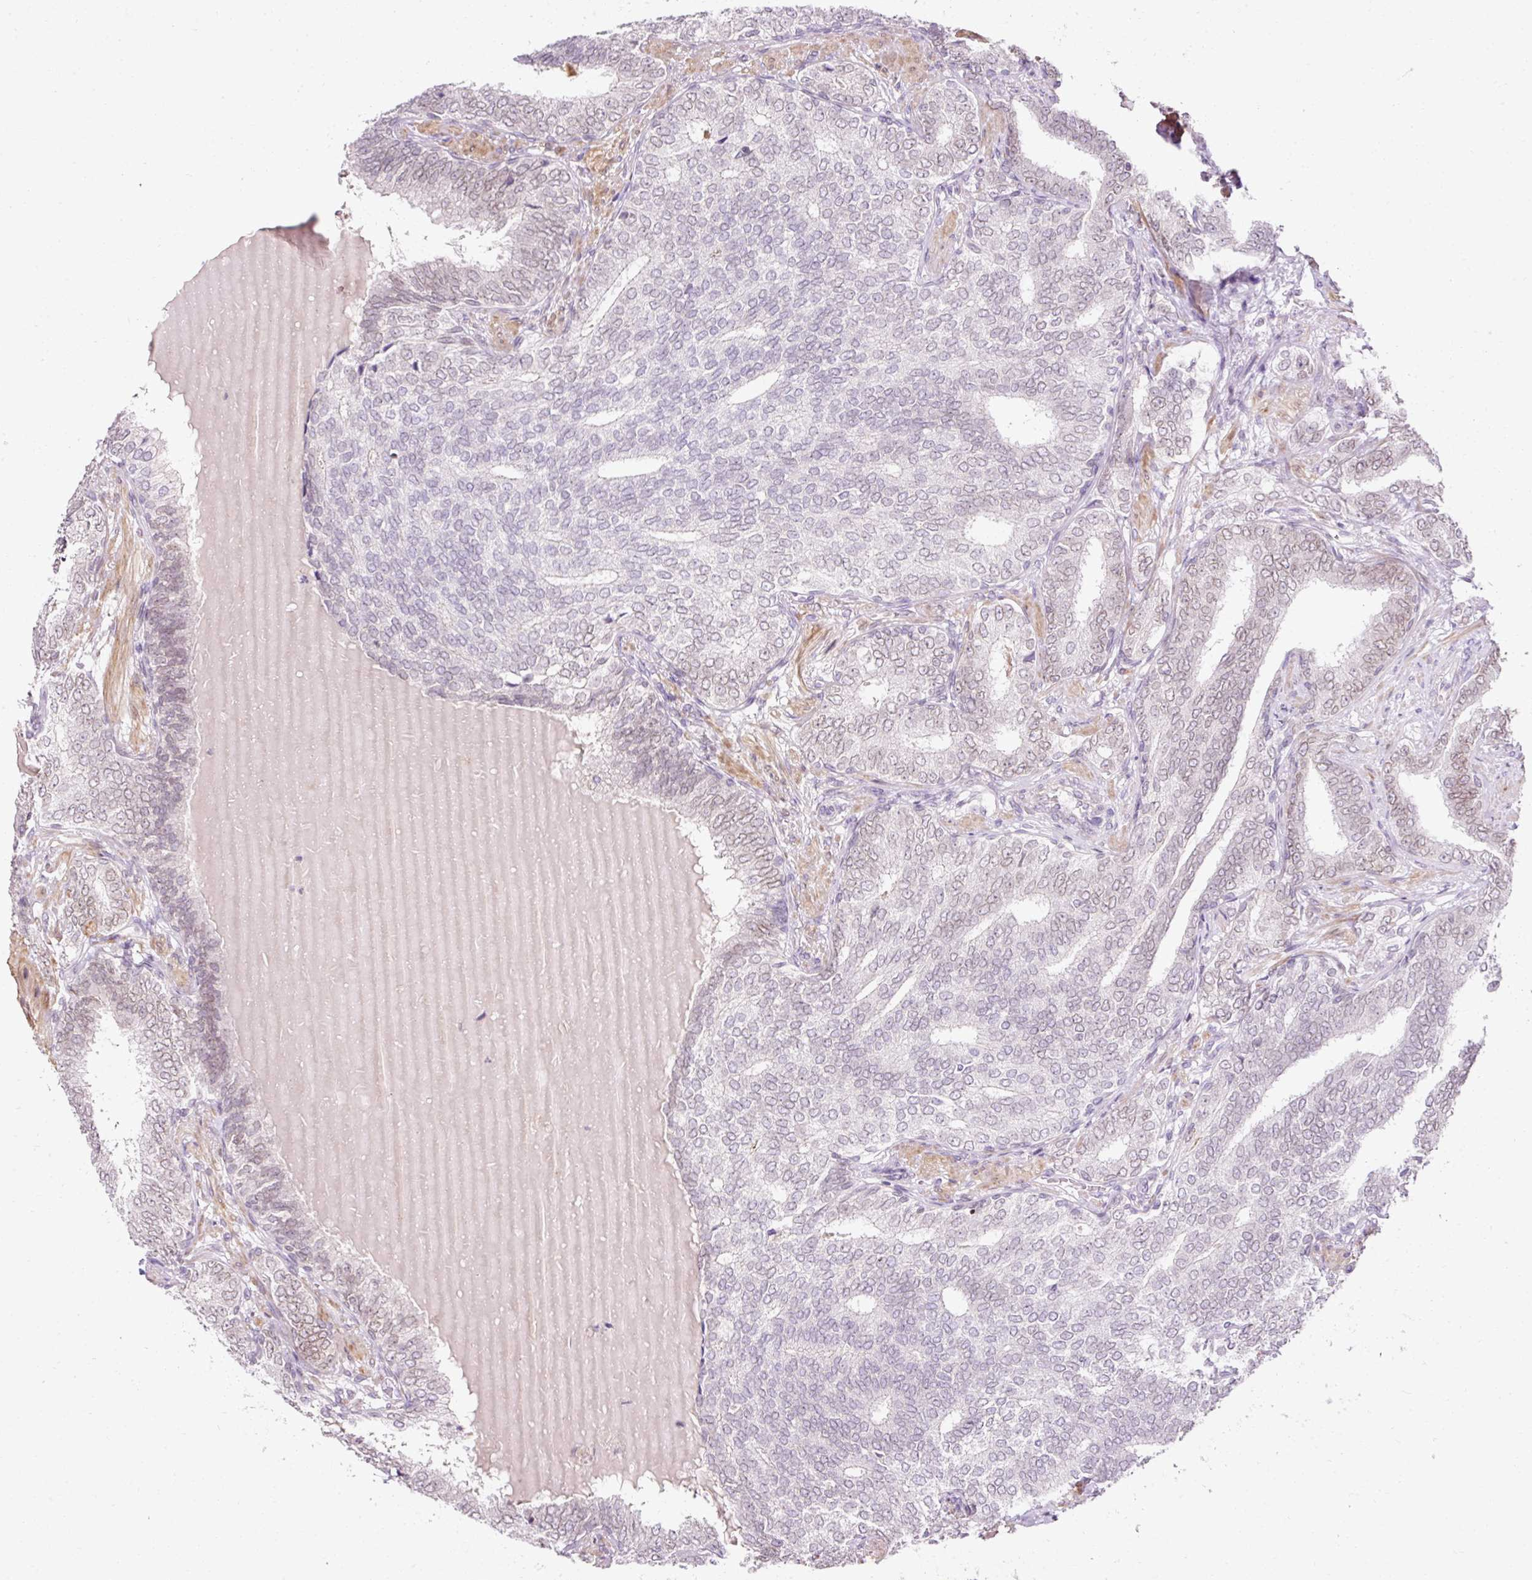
{"staining": {"intensity": "moderate", "quantity": "25%-75%", "location": "cytoplasmic/membranous,nuclear"}, "tissue": "prostate cancer", "cell_type": "Tumor cells", "image_type": "cancer", "snomed": [{"axis": "morphology", "description": "Adenocarcinoma, High grade"}, {"axis": "topography", "description": "Prostate"}], "caption": "A histopathology image showing moderate cytoplasmic/membranous and nuclear expression in approximately 25%-75% of tumor cells in prostate cancer (adenocarcinoma (high-grade)), as visualized by brown immunohistochemical staining.", "gene": "ZNF610", "patient": {"sex": "male", "age": 72}}